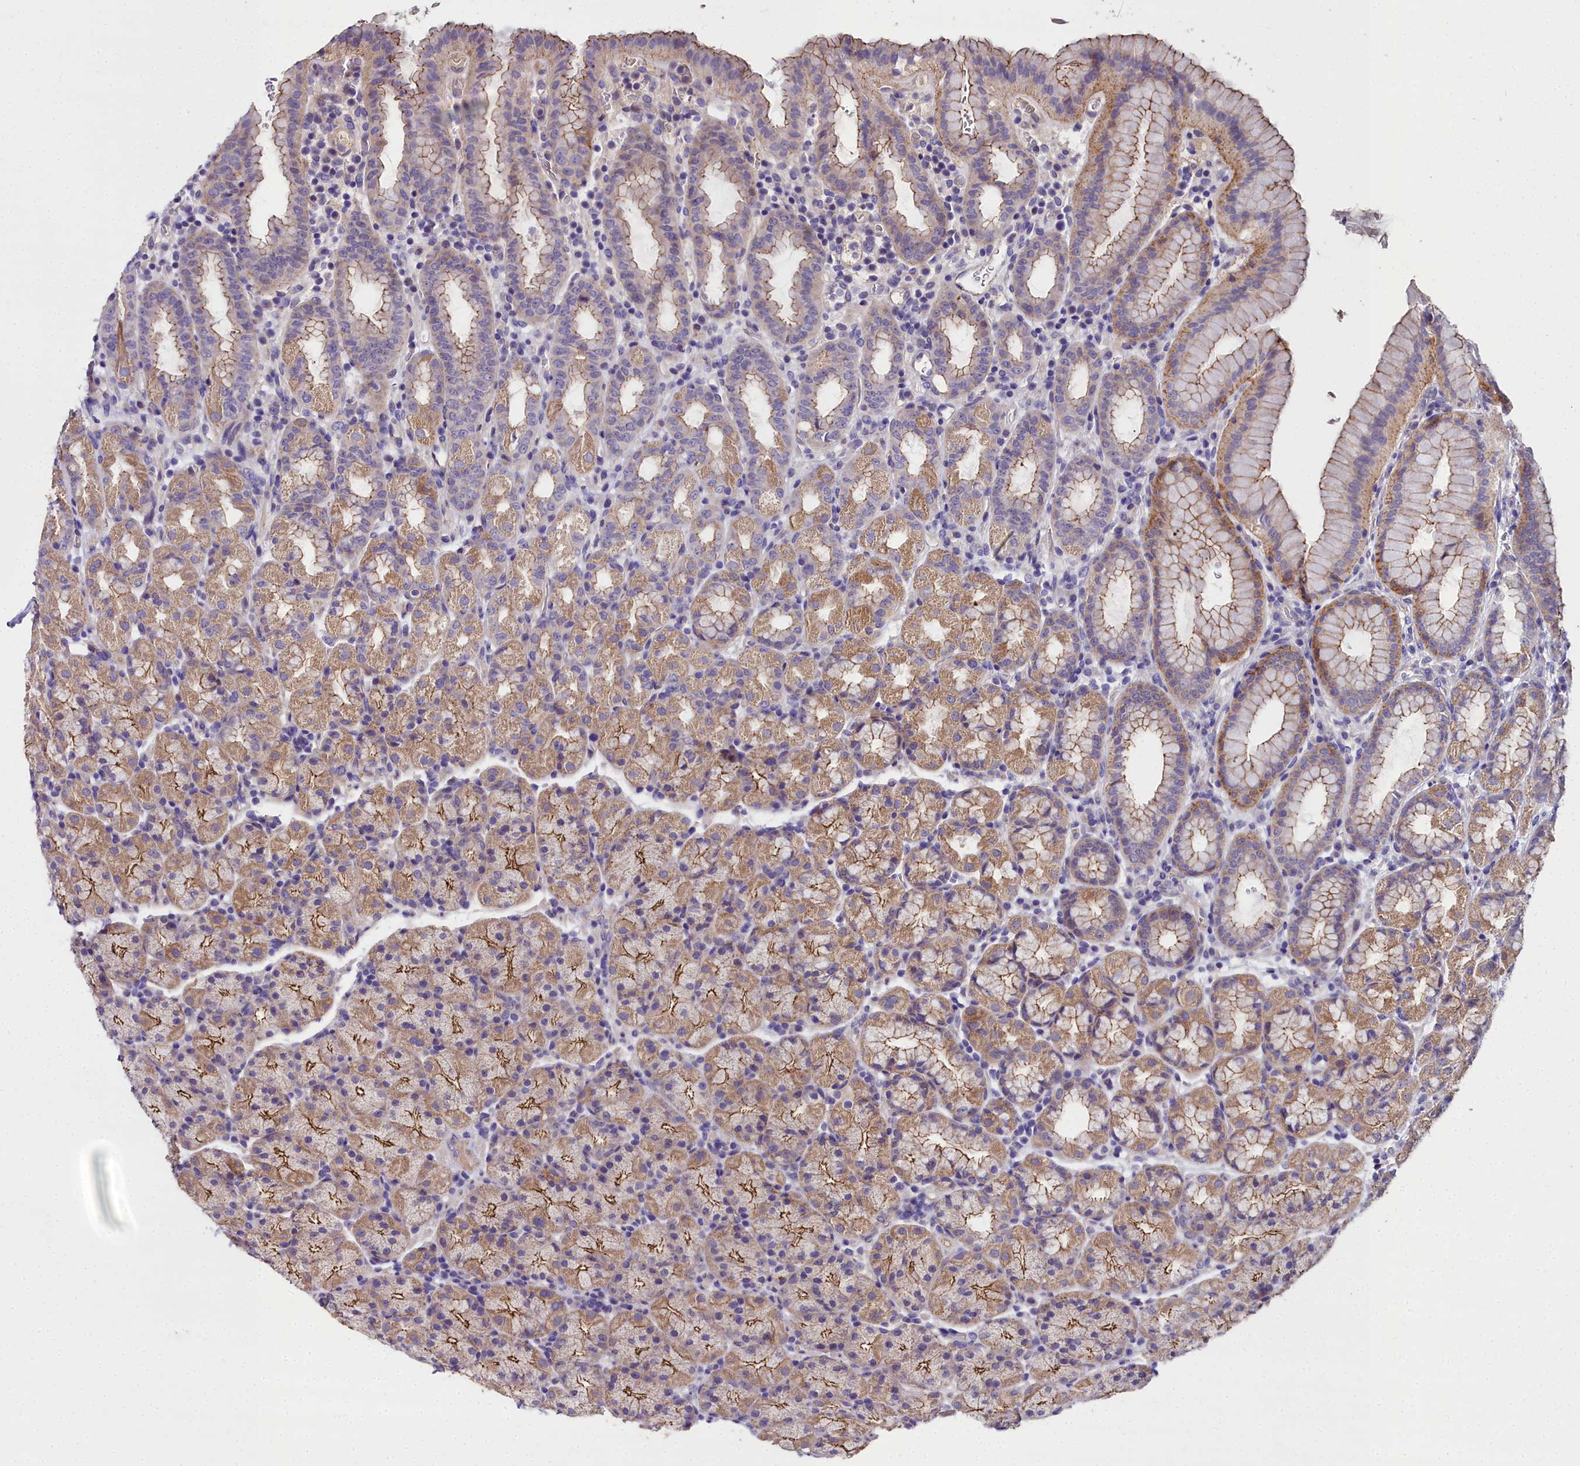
{"staining": {"intensity": "moderate", "quantity": "25%-75%", "location": "cytoplasmic/membranous"}, "tissue": "stomach", "cell_type": "Glandular cells", "image_type": "normal", "snomed": [{"axis": "morphology", "description": "Normal tissue, NOS"}, {"axis": "topography", "description": "Stomach, upper"}, {"axis": "topography", "description": "Stomach, lower"}, {"axis": "topography", "description": "Small intestine"}], "caption": "High-power microscopy captured an immunohistochemistry image of normal stomach, revealing moderate cytoplasmic/membranous expression in approximately 25%-75% of glandular cells.", "gene": "NT5M", "patient": {"sex": "male", "age": 68}}